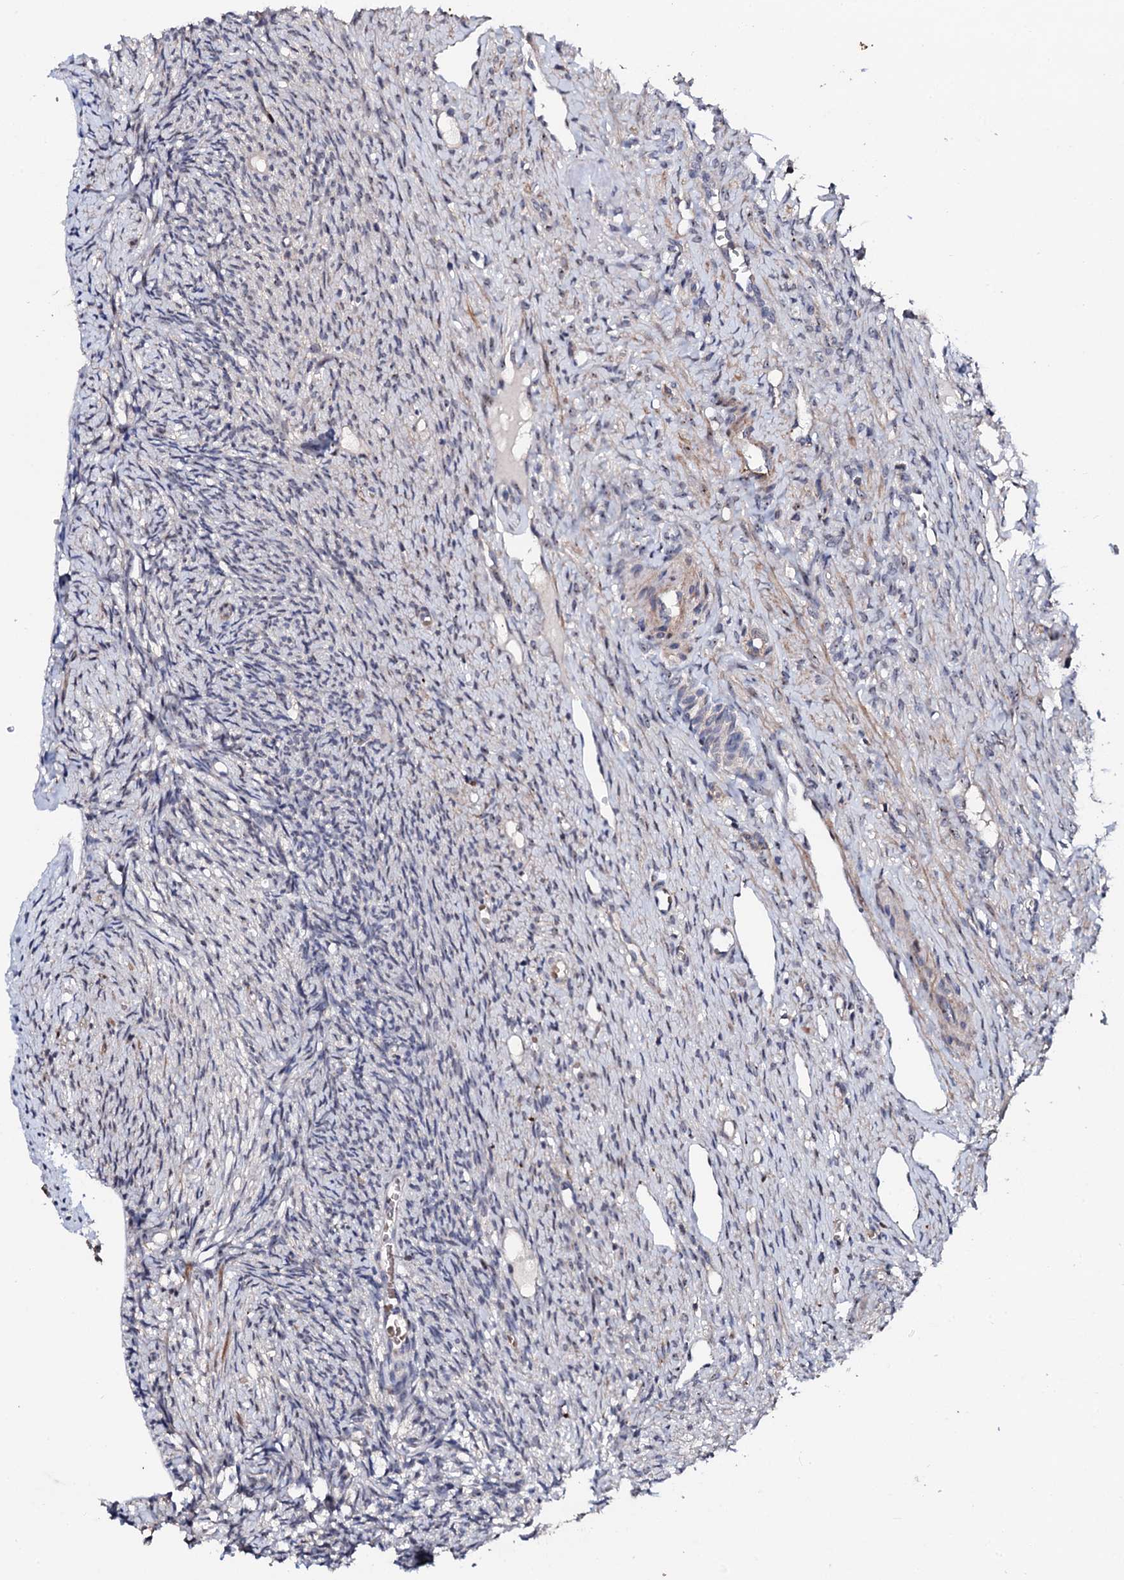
{"staining": {"intensity": "negative", "quantity": "none", "location": "none"}, "tissue": "ovary", "cell_type": "Ovarian stroma cells", "image_type": "normal", "snomed": [{"axis": "morphology", "description": "Normal tissue, NOS"}, {"axis": "topography", "description": "Ovary"}], "caption": "Ovarian stroma cells are negative for protein expression in benign human ovary.", "gene": "GTPBP4", "patient": {"sex": "female", "age": 51}}